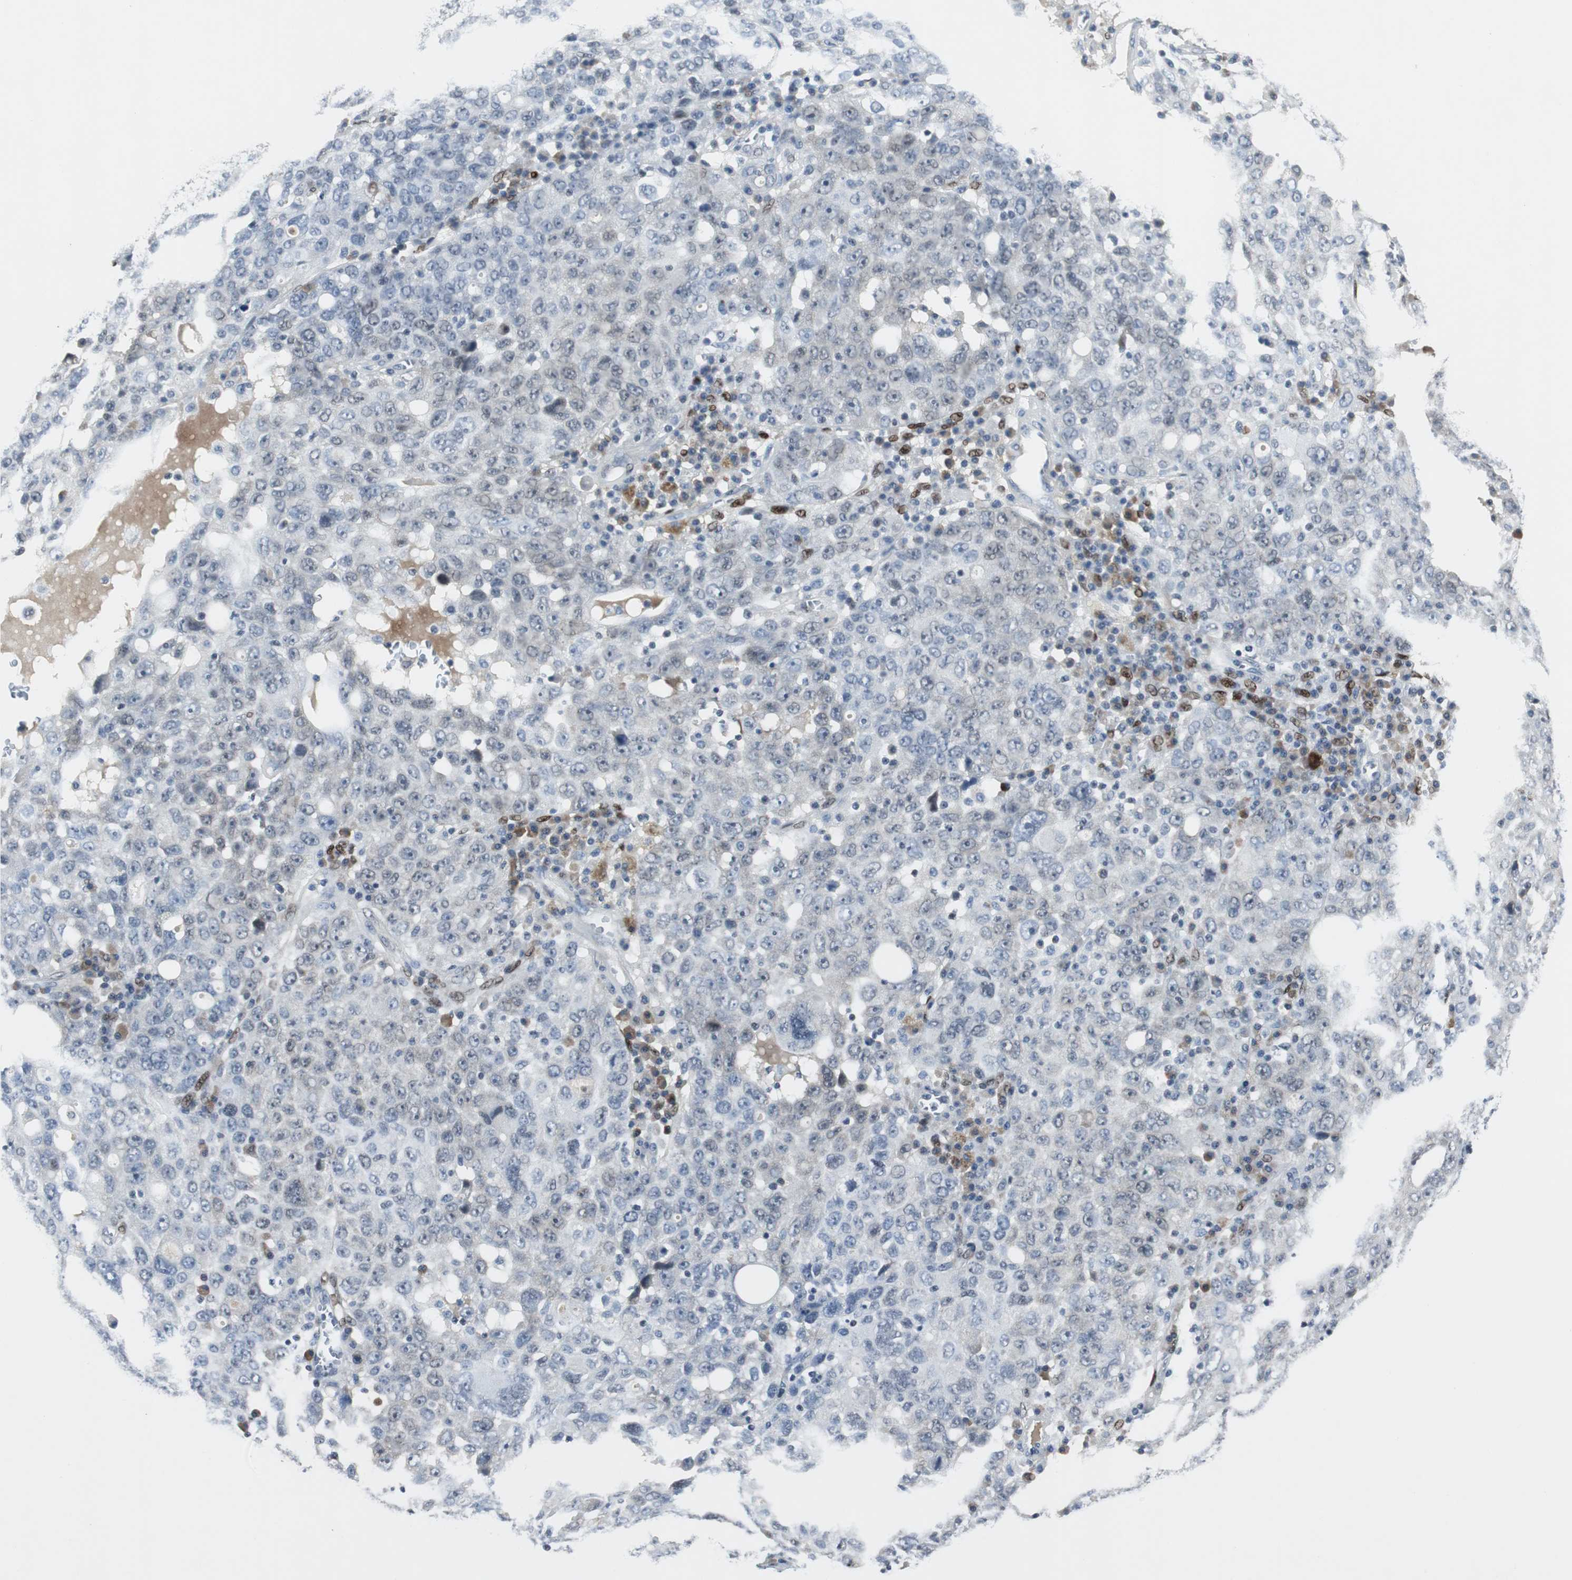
{"staining": {"intensity": "negative", "quantity": "none", "location": "none"}, "tissue": "ovarian cancer", "cell_type": "Tumor cells", "image_type": "cancer", "snomed": [{"axis": "morphology", "description": "Carcinoma, endometroid"}, {"axis": "topography", "description": "Ovary"}], "caption": "Ovarian endometroid carcinoma was stained to show a protein in brown. There is no significant positivity in tumor cells.", "gene": "ELK1", "patient": {"sex": "female", "age": 62}}